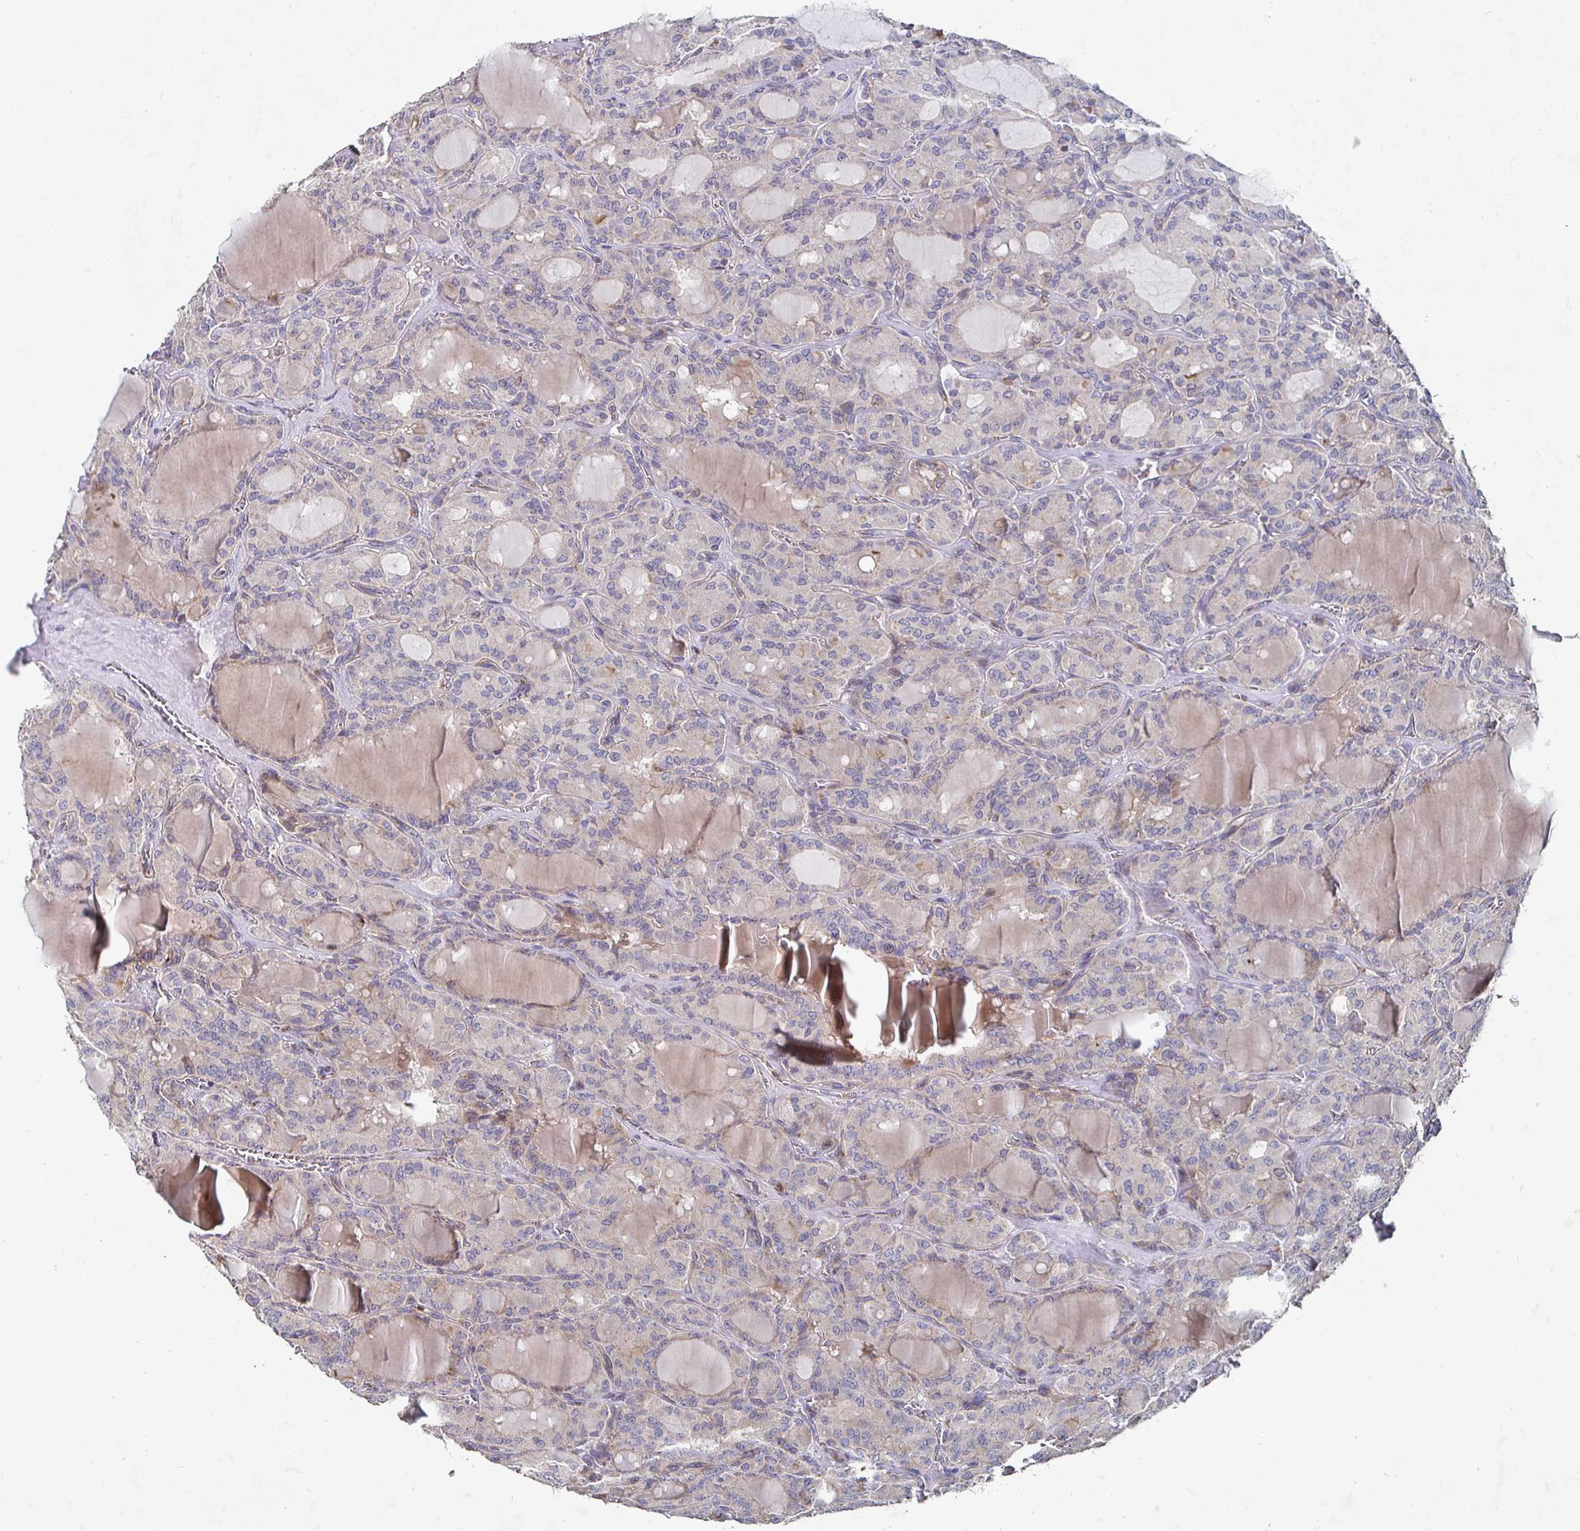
{"staining": {"intensity": "weak", "quantity": "<25%", "location": "cytoplasmic/membranous"}, "tissue": "thyroid cancer", "cell_type": "Tumor cells", "image_type": "cancer", "snomed": [{"axis": "morphology", "description": "Papillary adenocarcinoma, NOS"}, {"axis": "topography", "description": "Thyroid gland"}], "caption": "IHC photomicrograph of neoplastic tissue: human thyroid papillary adenocarcinoma stained with DAB (3,3'-diaminobenzidine) exhibits no significant protein expression in tumor cells.", "gene": "NRSN1", "patient": {"sex": "male", "age": 87}}